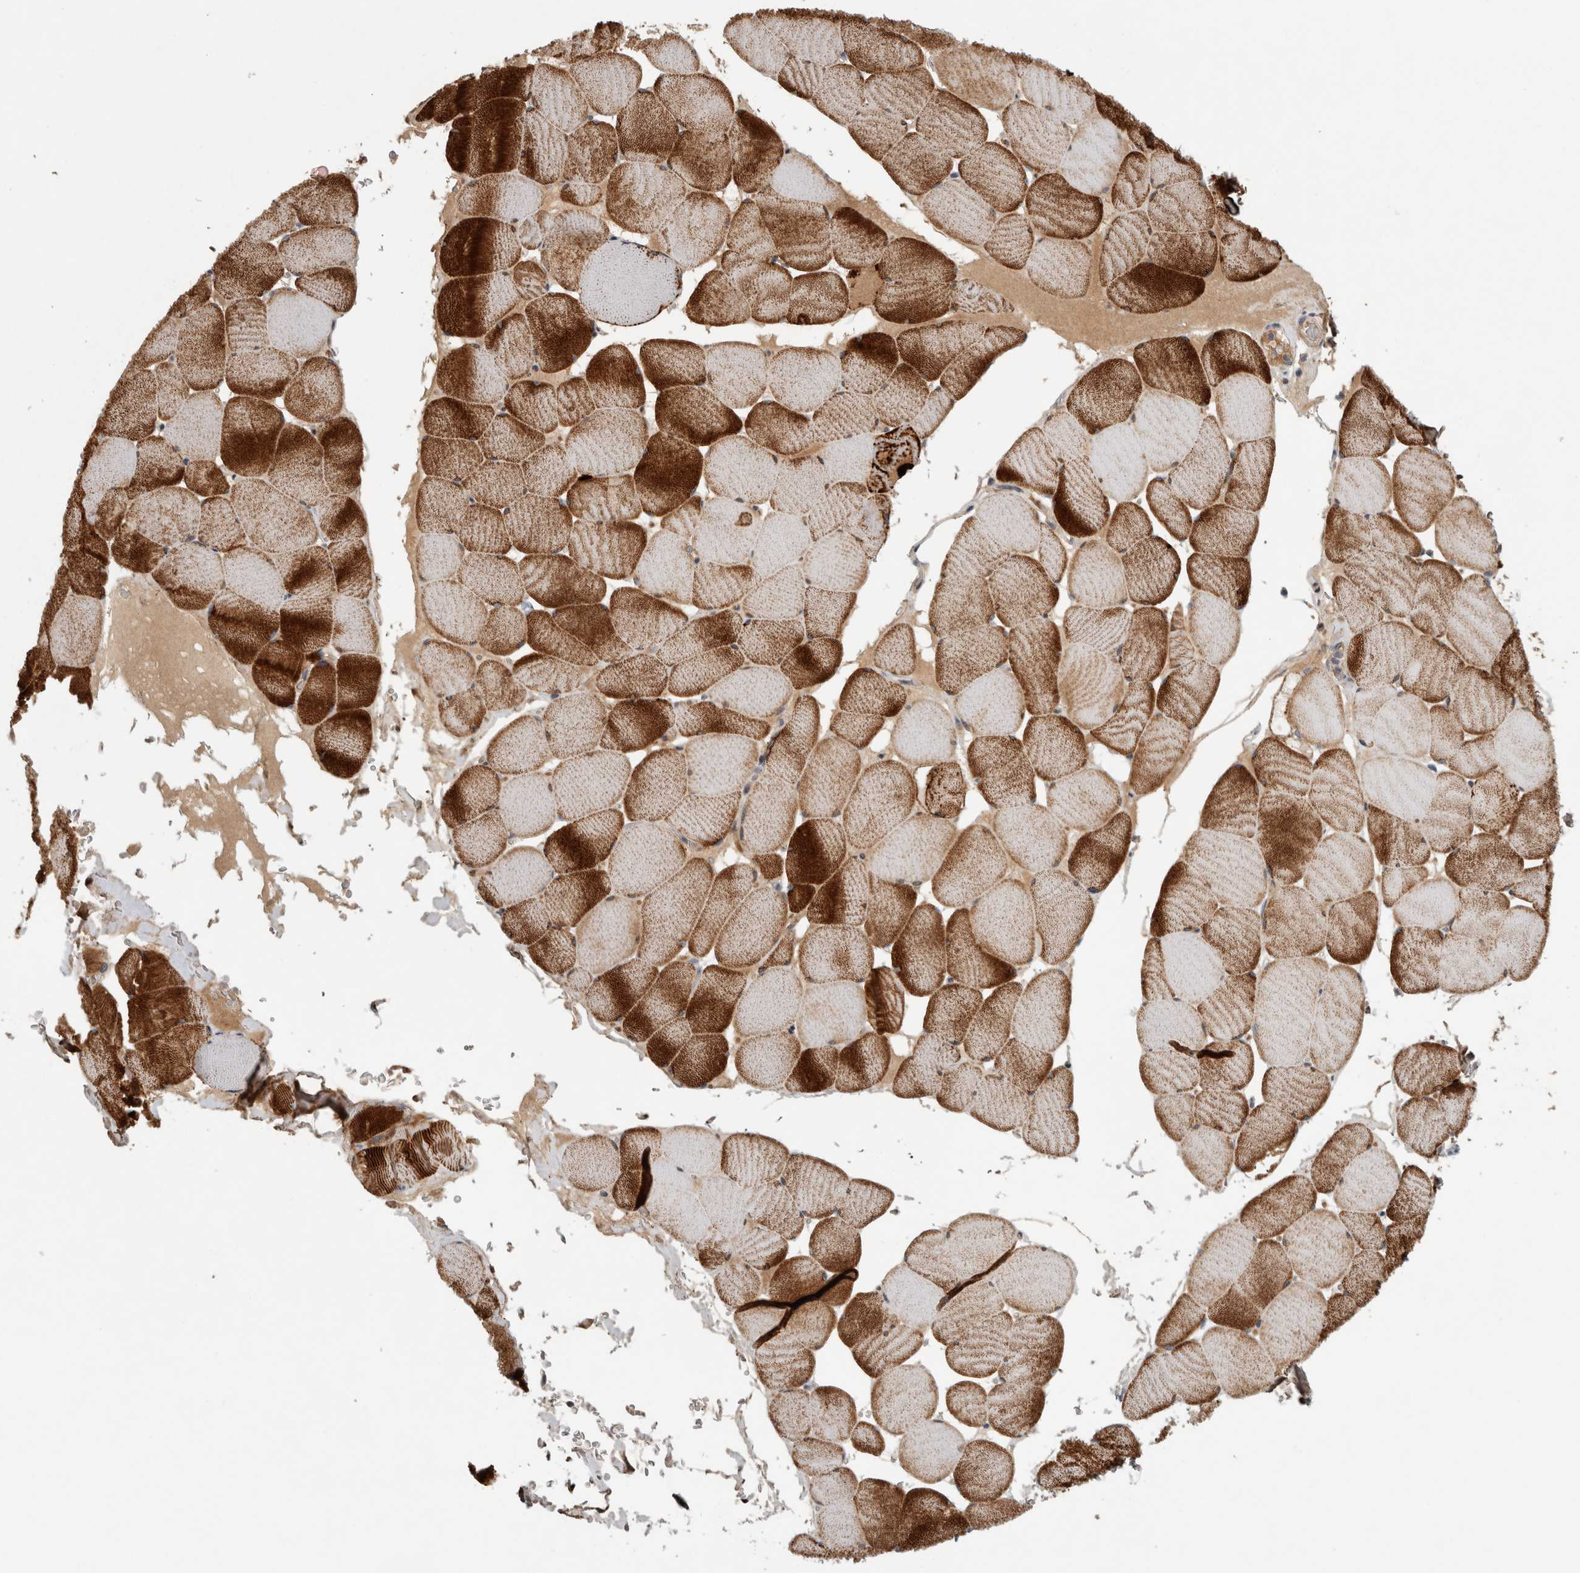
{"staining": {"intensity": "moderate", "quantity": ">75%", "location": "cytoplasmic/membranous"}, "tissue": "skeletal muscle", "cell_type": "Myocytes", "image_type": "normal", "snomed": [{"axis": "morphology", "description": "Normal tissue, NOS"}, {"axis": "topography", "description": "Skeletal muscle"}], "caption": "Approximately >75% of myocytes in normal human skeletal muscle reveal moderate cytoplasmic/membranous protein expression as visualized by brown immunohistochemical staining.", "gene": "RBM48", "patient": {"sex": "male", "age": 62}}